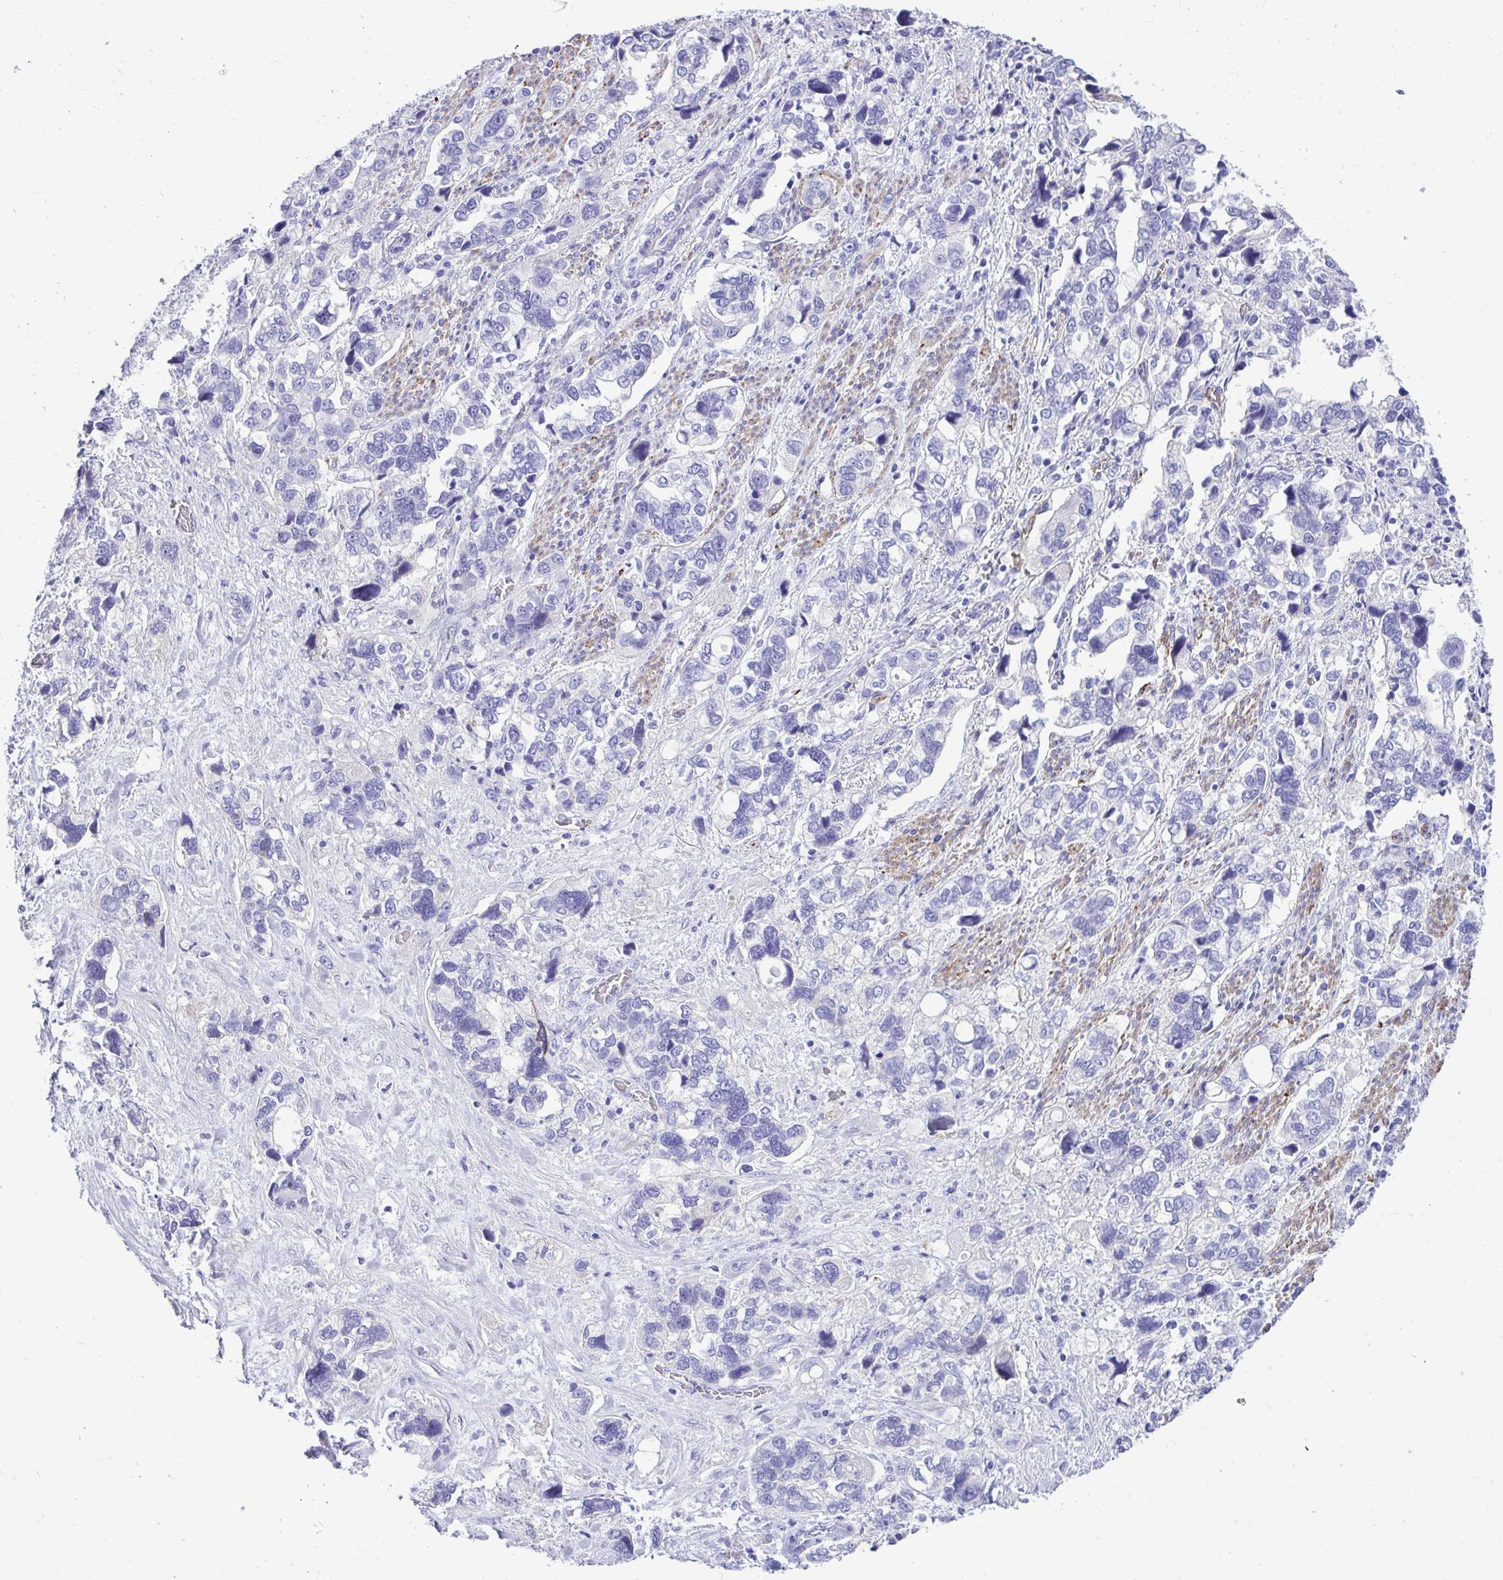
{"staining": {"intensity": "negative", "quantity": "none", "location": "none"}, "tissue": "stomach cancer", "cell_type": "Tumor cells", "image_type": "cancer", "snomed": [{"axis": "morphology", "description": "Adenocarcinoma, NOS"}, {"axis": "topography", "description": "Stomach, upper"}], "caption": "Immunohistochemistry image of neoplastic tissue: human stomach cancer stained with DAB reveals no significant protein positivity in tumor cells.", "gene": "ABCG2", "patient": {"sex": "female", "age": 81}}